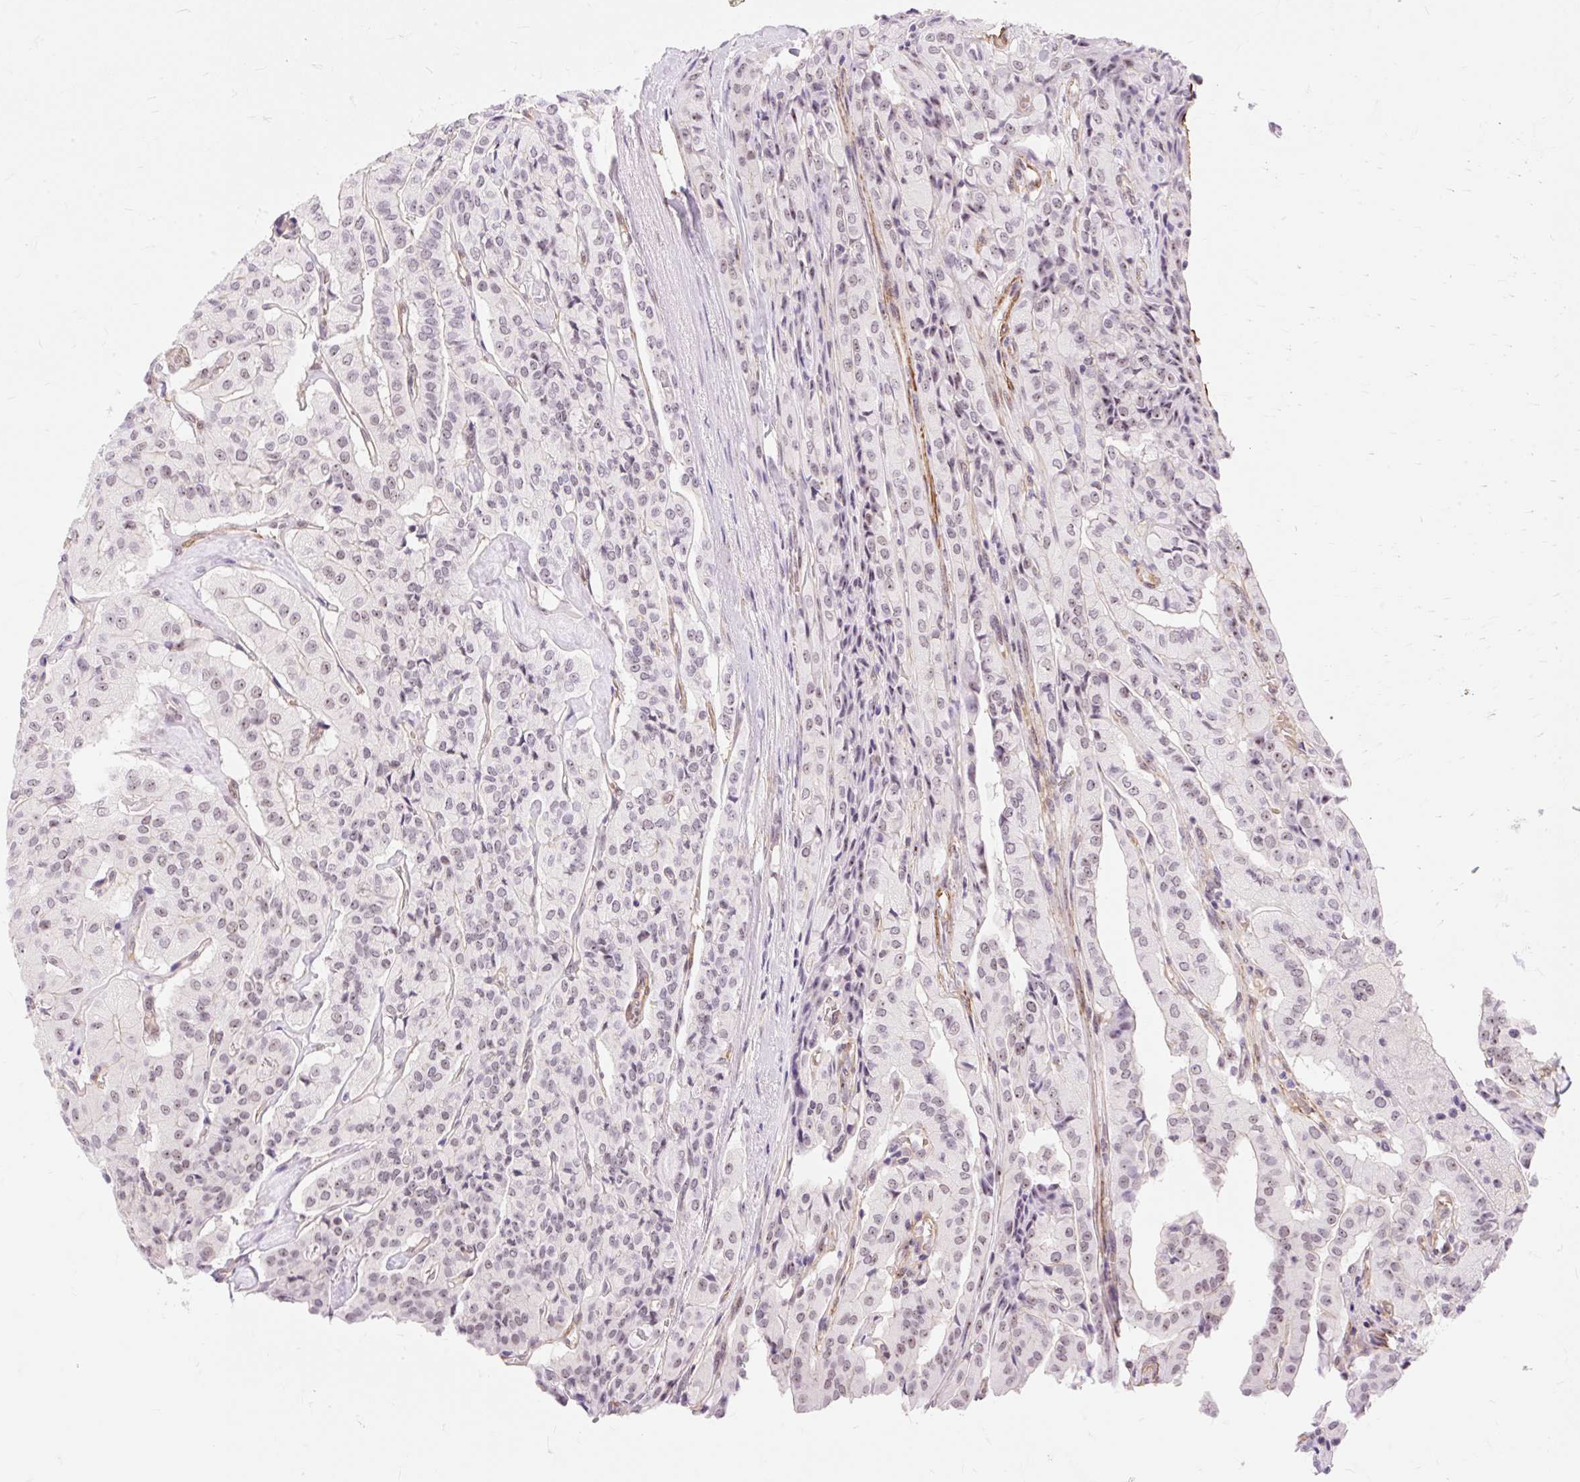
{"staining": {"intensity": "weak", "quantity": "25%-75%", "location": "nuclear"}, "tissue": "thyroid cancer", "cell_type": "Tumor cells", "image_type": "cancer", "snomed": [{"axis": "morphology", "description": "Papillary adenocarcinoma, NOS"}, {"axis": "topography", "description": "Thyroid gland"}], "caption": "Protein staining shows weak nuclear positivity in about 25%-75% of tumor cells in thyroid cancer (papillary adenocarcinoma).", "gene": "OBP2A", "patient": {"sex": "female", "age": 59}}